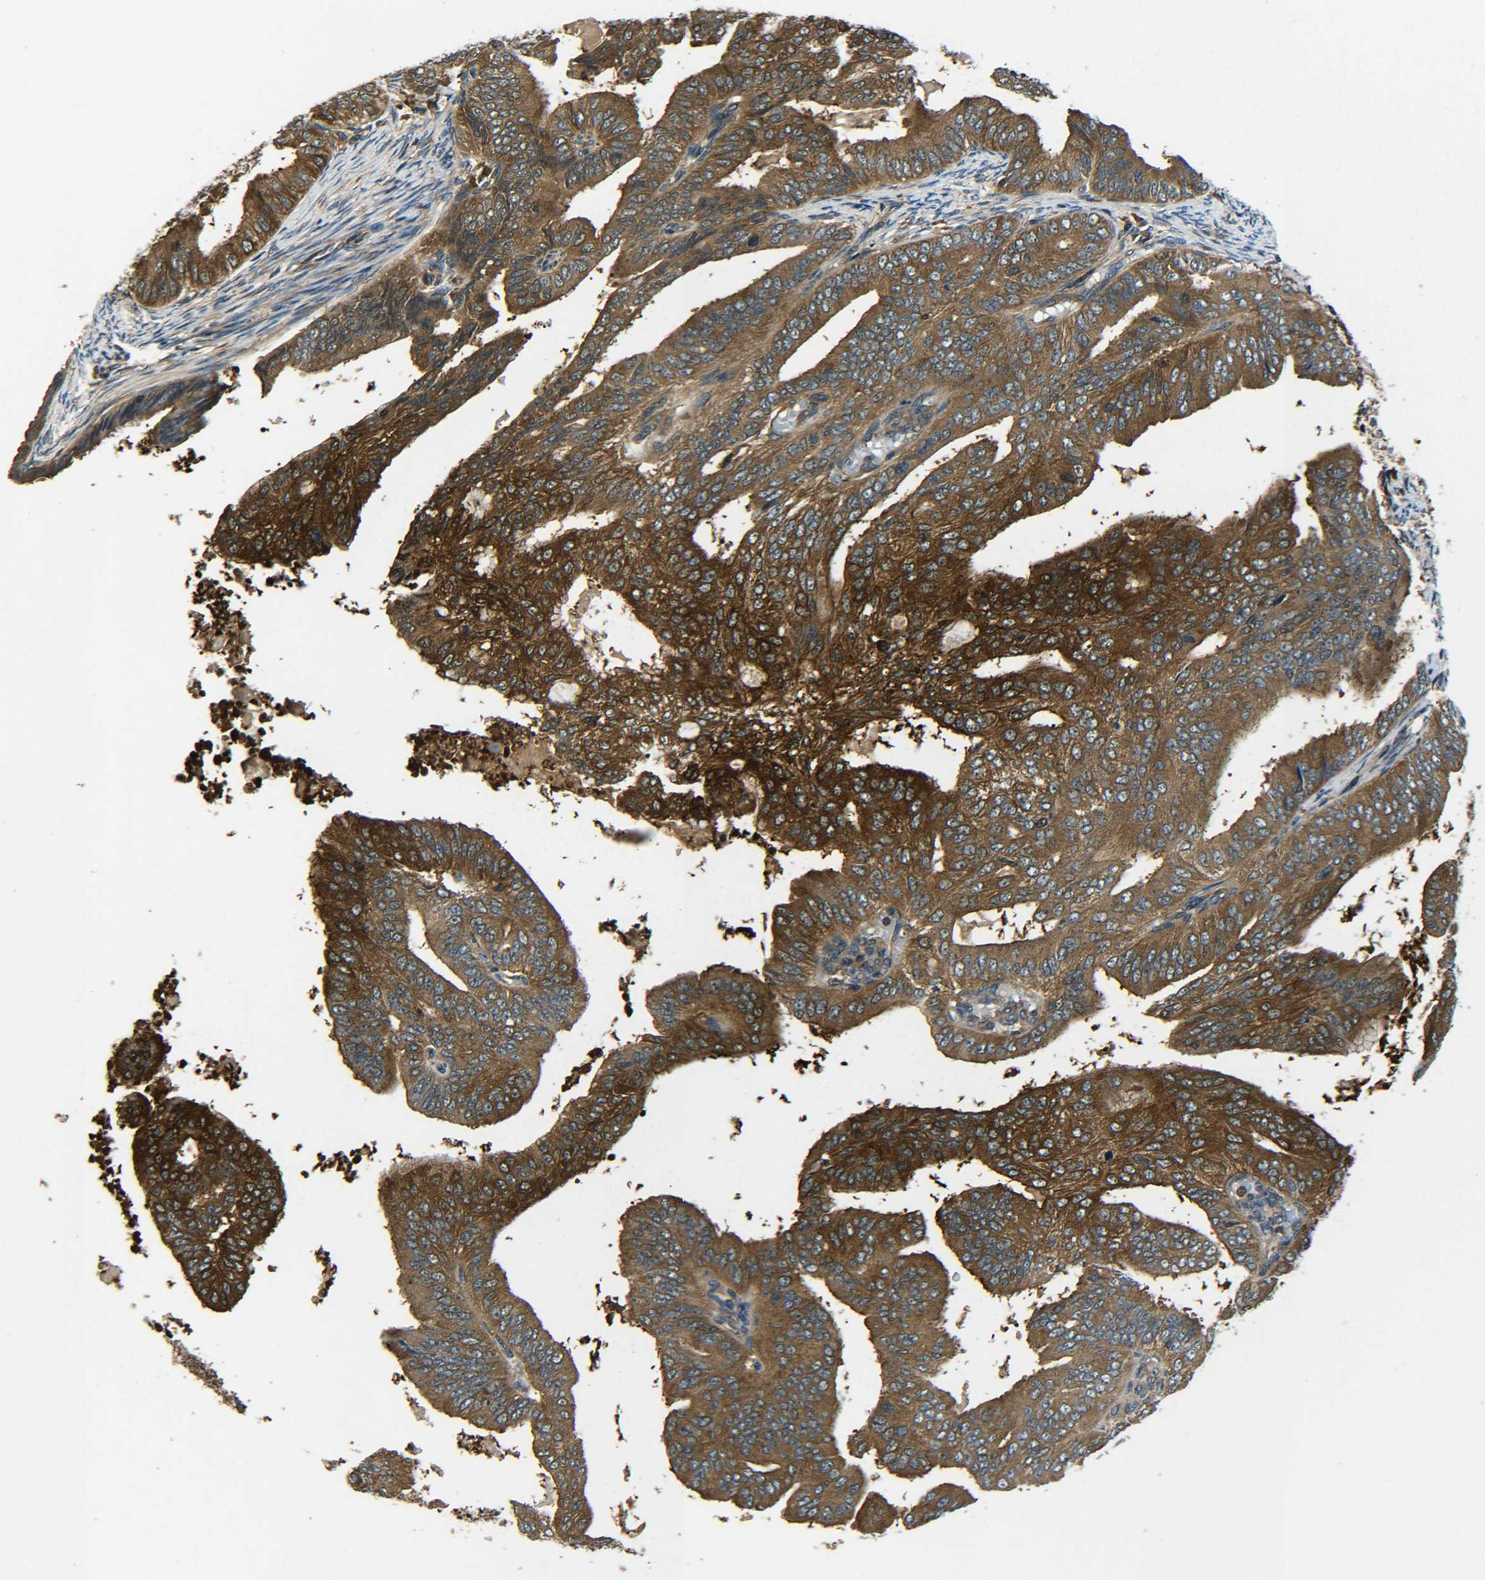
{"staining": {"intensity": "moderate", "quantity": ">75%", "location": "cytoplasmic/membranous"}, "tissue": "endometrial cancer", "cell_type": "Tumor cells", "image_type": "cancer", "snomed": [{"axis": "morphology", "description": "Adenocarcinoma, NOS"}, {"axis": "topography", "description": "Endometrium"}], "caption": "This histopathology image exhibits endometrial cancer (adenocarcinoma) stained with IHC to label a protein in brown. The cytoplasmic/membranous of tumor cells show moderate positivity for the protein. Nuclei are counter-stained blue.", "gene": "PREB", "patient": {"sex": "female", "age": 58}}